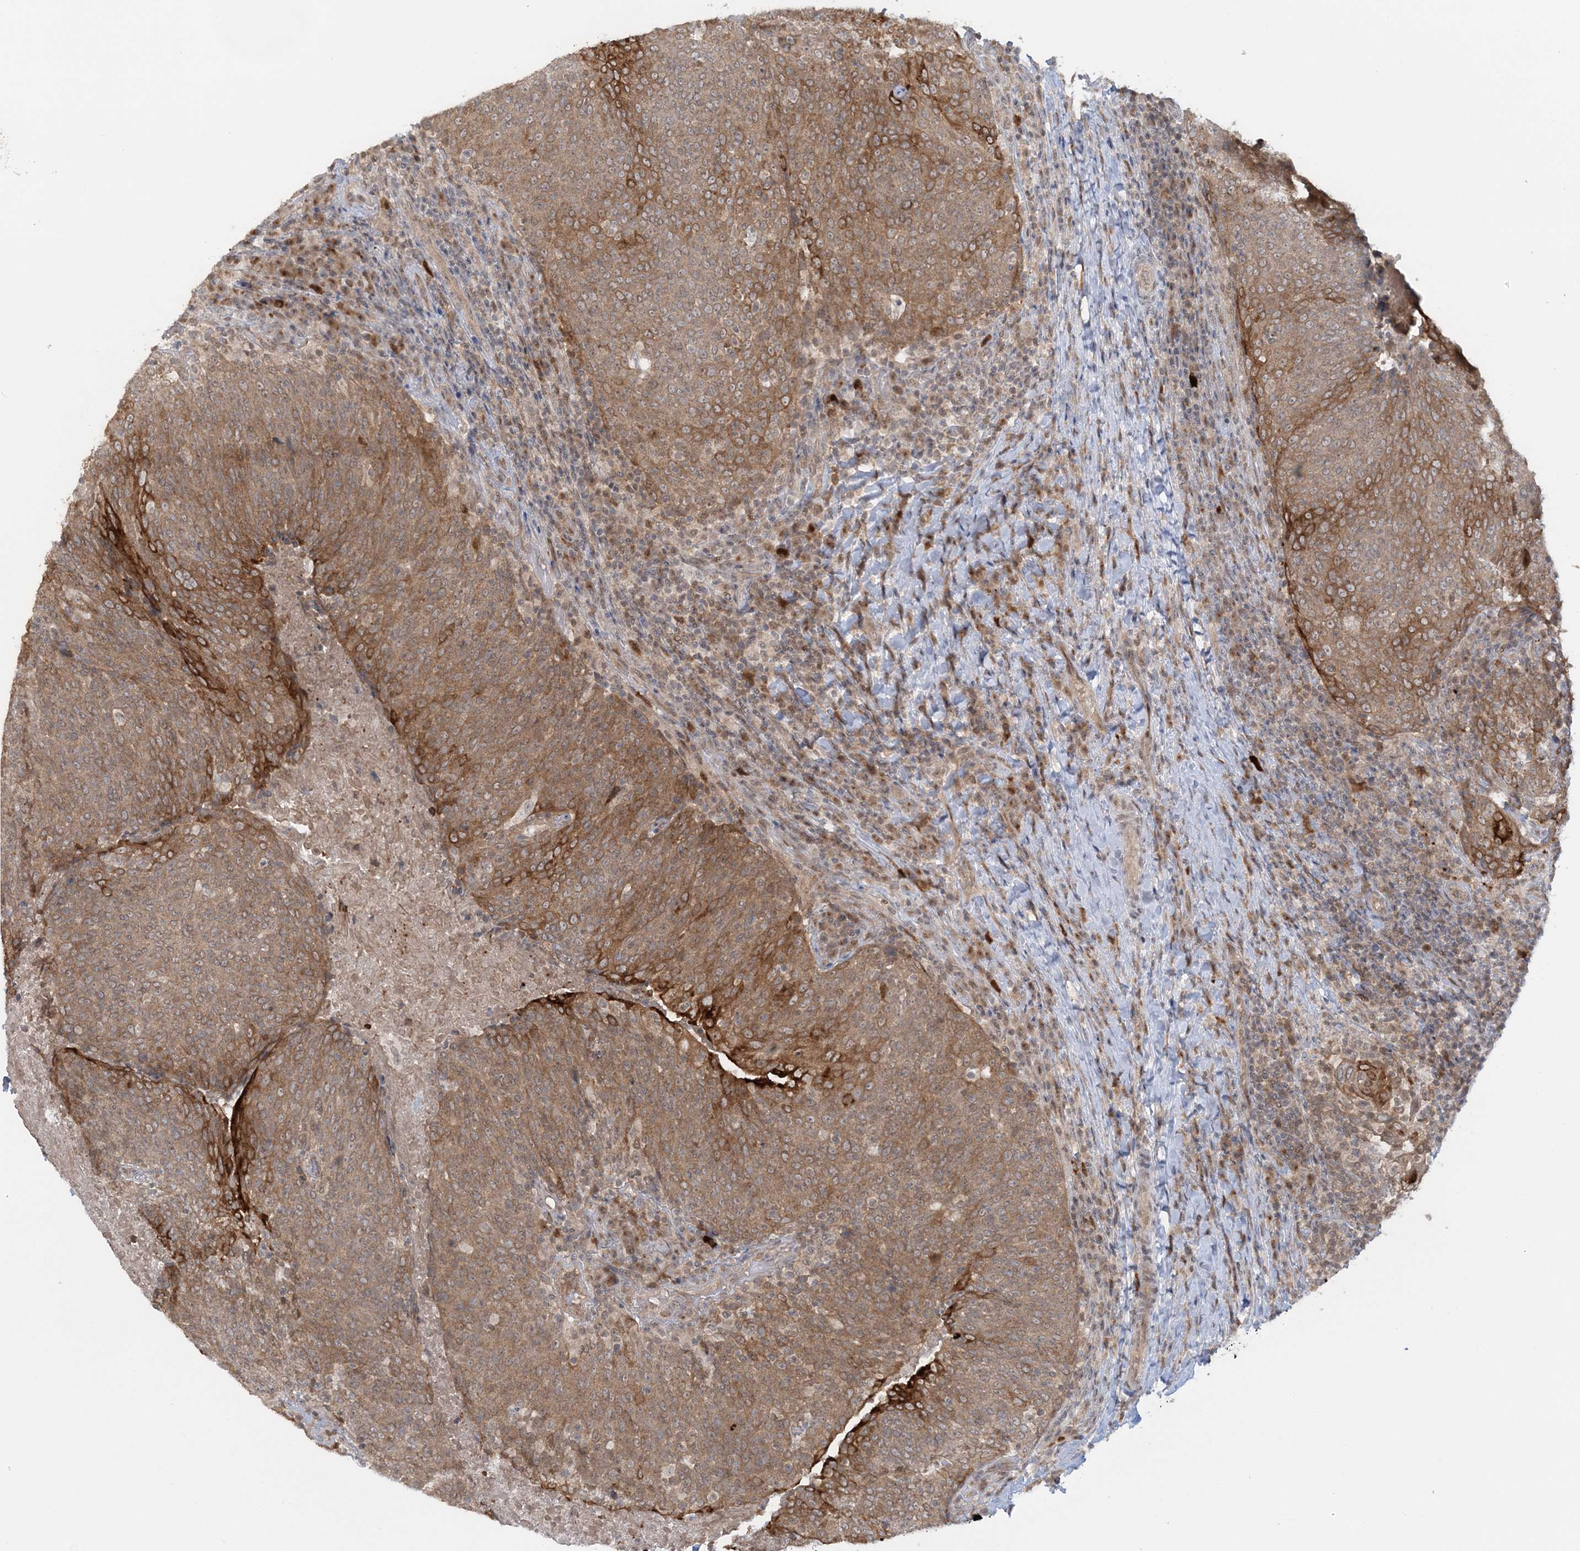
{"staining": {"intensity": "strong", "quantity": ">75%", "location": "cytoplasmic/membranous"}, "tissue": "head and neck cancer", "cell_type": "Tumor cells", "image_type": "cancer", "snomed": [{"axis": "morphology", "description": "Squamous cell carcinoma, NOS"}, {"axis": "morphology", "description": "Squamous cell carcinoma, metastatic, NOS"}, {"axis": "topography", "description": "Lymph node"}, {"axis": "topography", "description": "Head-Neck"}], "caption": "Immunohistochemistry histopathology image of metastatic squamous cell carcinoma (head and neck) stained for a protein (brown), which reveals high levels of strong cytoplasmic/membranous expression in about >75% of tumor cells.", "gene": "ZFAND6", "patient": {"sex": "male", "age": 62}}